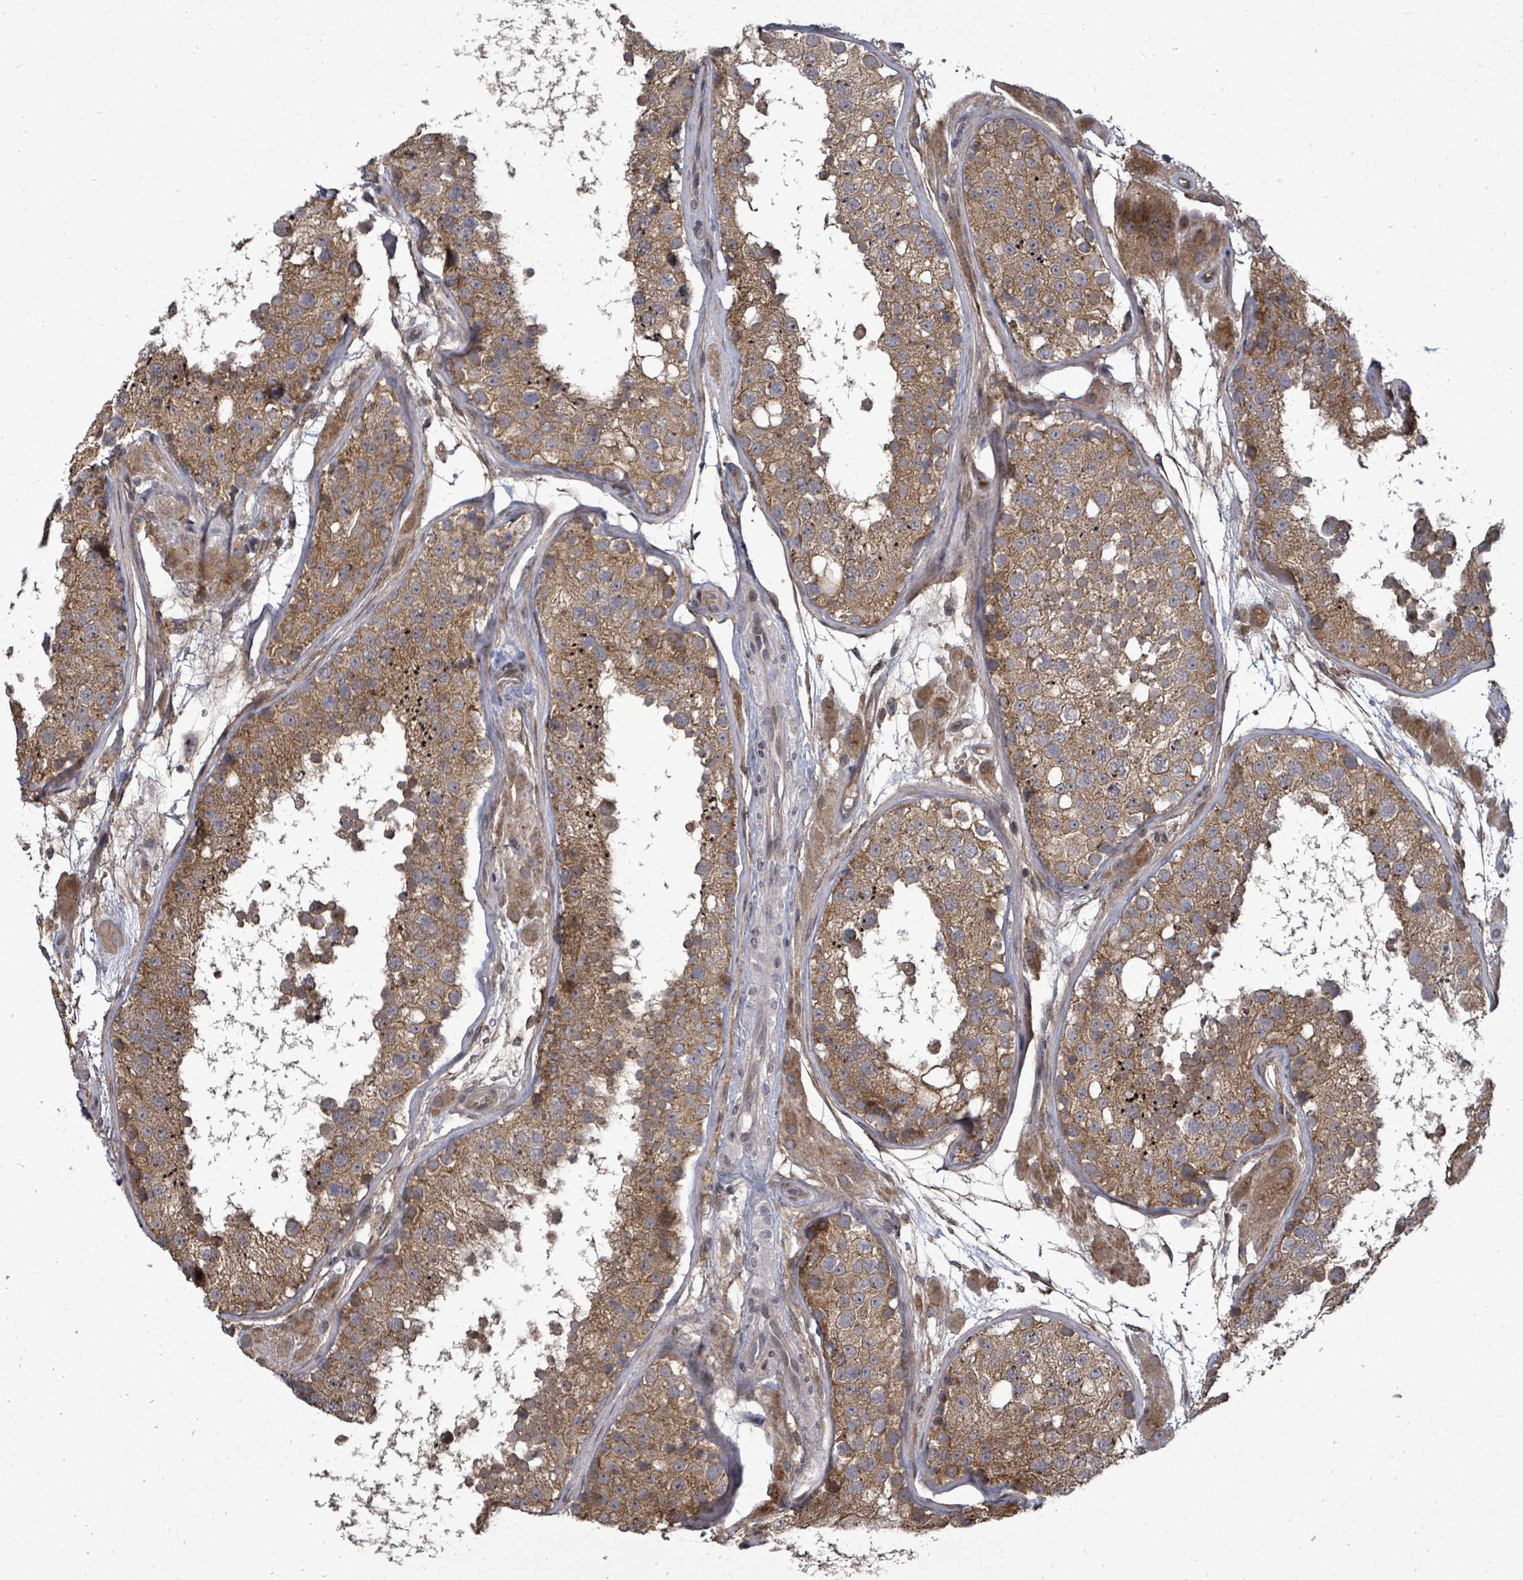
{"staining": {"intensity": "moderate", "quantity": ">75%", "location": "cytoplasmic/membranous"}, "tissue": "testis", "cell_type": "Cells in seminiferous ducts", "image_type": "normal", "snomed": [{"axis": "morphology", "description": "Normal tissue, NOS"}, {"axis": "topography", "description": "Testis"}], "caption": "Approximately >75% of cells in seminiferous ducts in normal testis display moderate cytoplasmic/membranous protein expression as visualized by brown immunohistochemical staining.", "gene": "KRTAP27", "patient": {"sex": "male", "age": 26}}